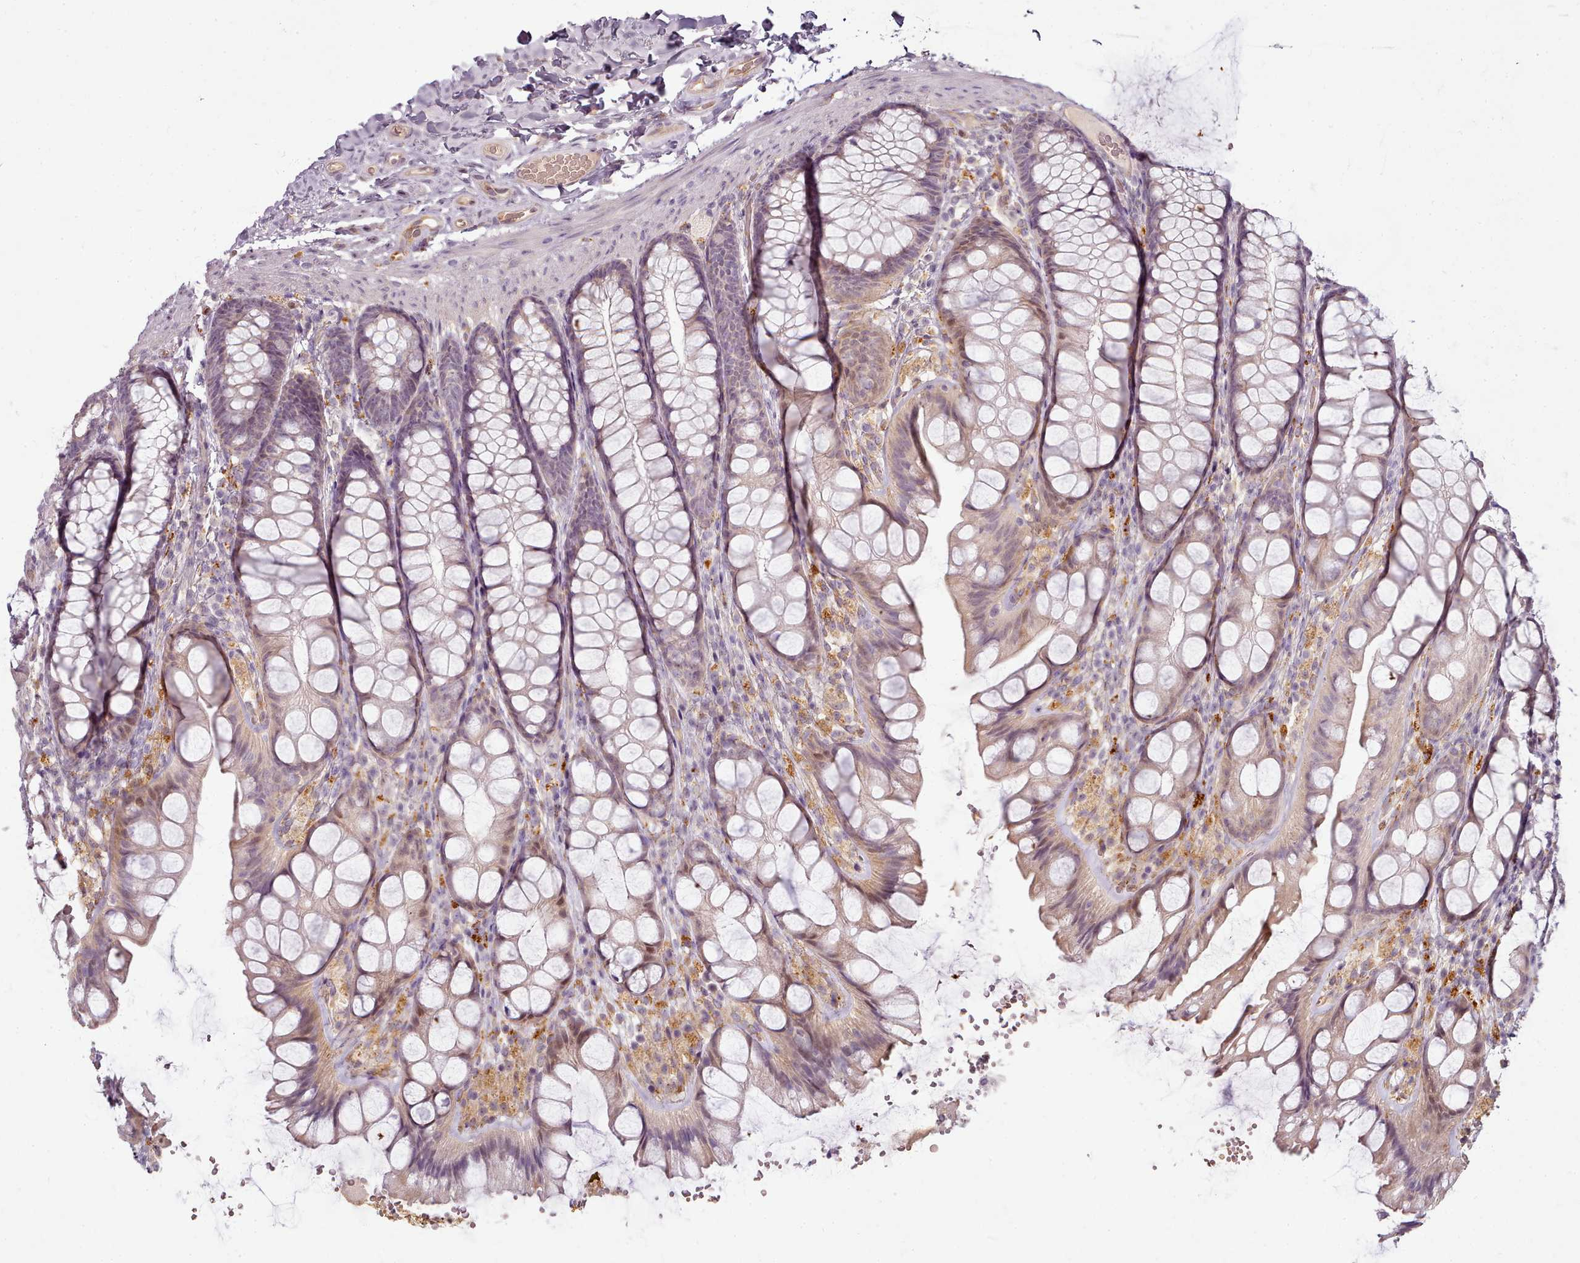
{"staining": {"intensity": "weak", "quantity": "25%-75%", "location": "cytoplasmic/membranous"}, "tissue": "colon", "cell_type": "Endothelial cells", "image_type": "normal", "snomed": [{"axis": "morphology", "description": "Normal tissue, NOS"}, {"axis": "topography", "description": "Colon"}], "caption": "The histopathology image reveals immunohistochemical staining of normal colon. There is weak cytoplasmic/membranous expression is present in approximately 25%-75% of endothelial cells.", "gene": "C1QTNF5", "patient": {"sex": "male", "age": 47}}